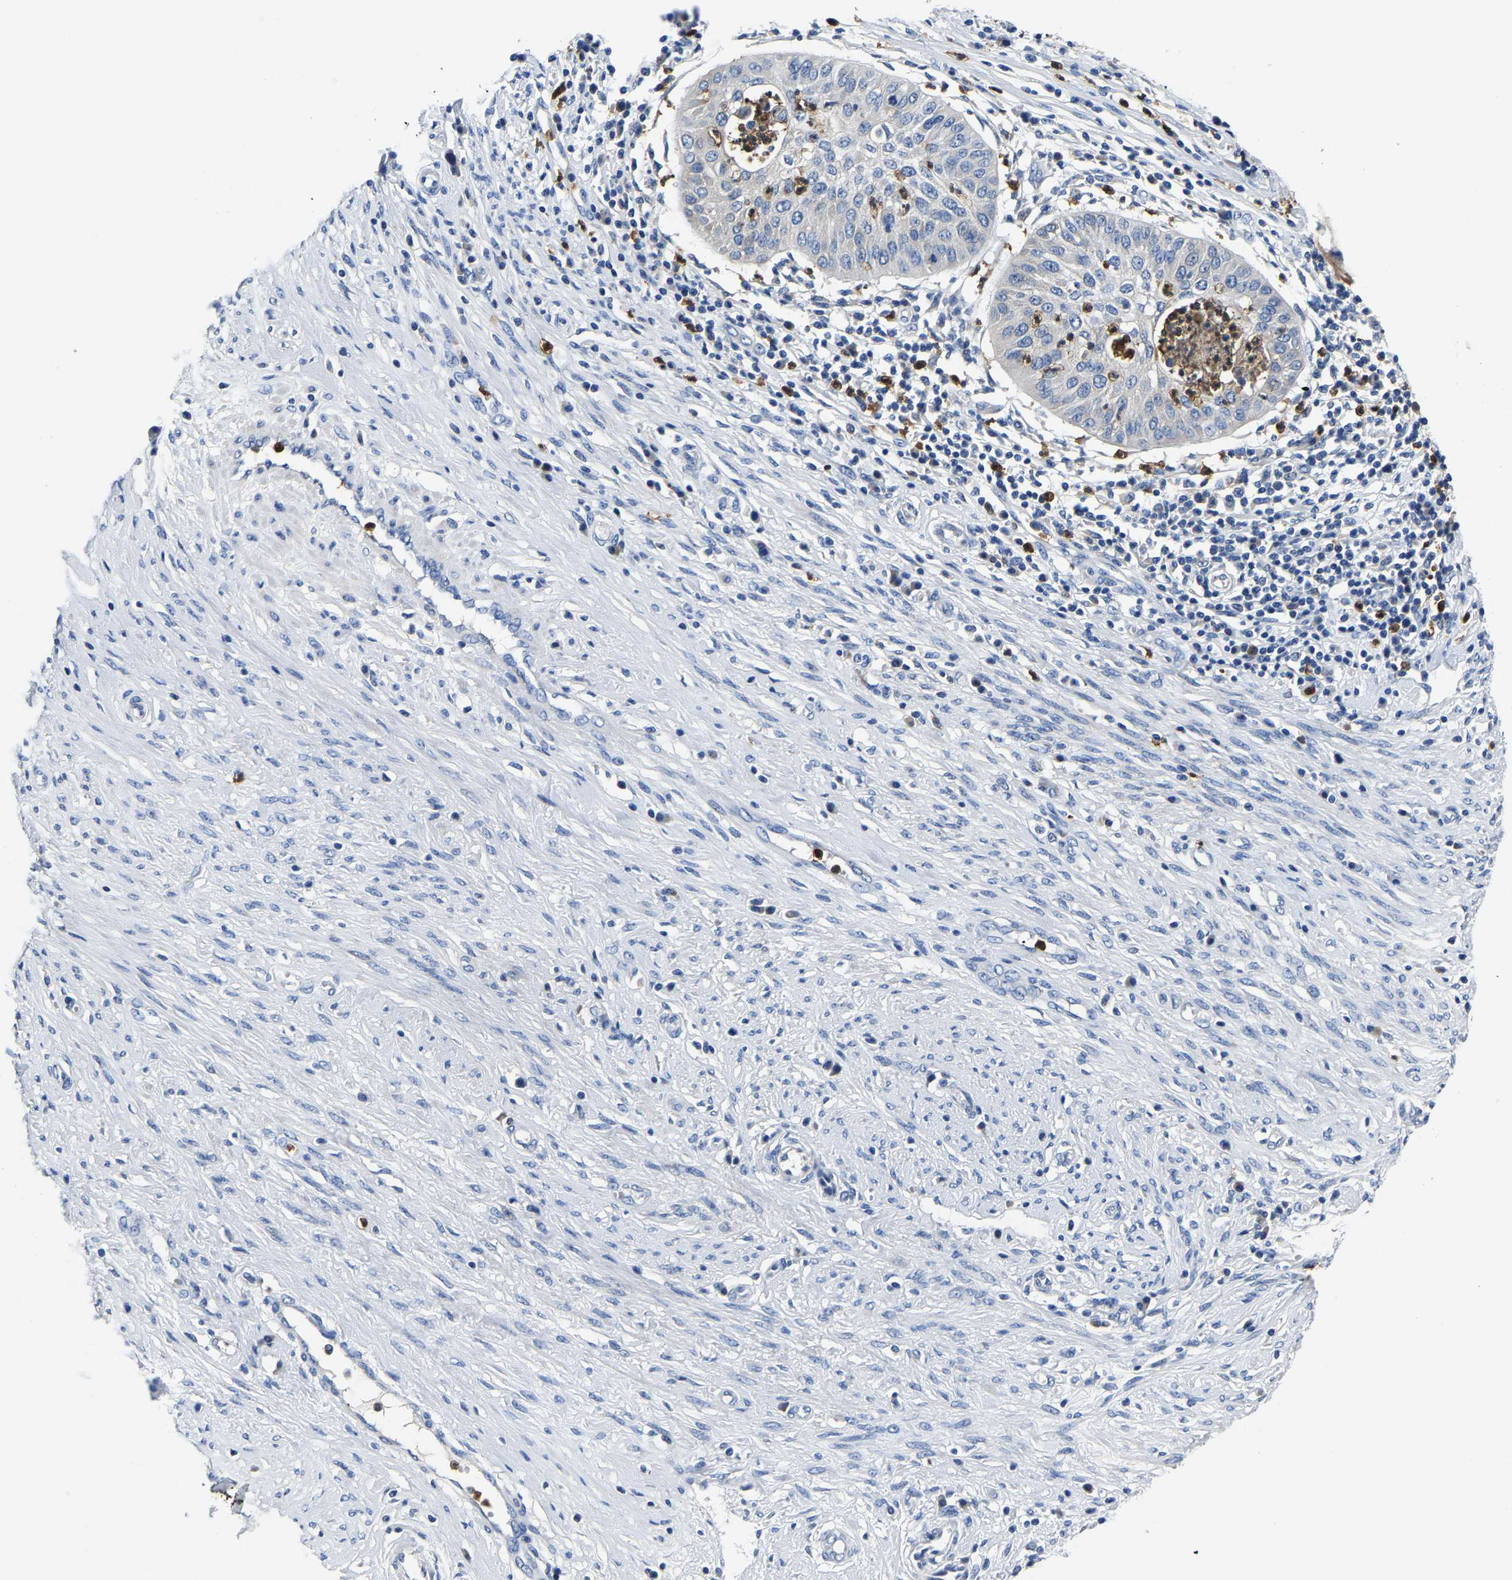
{"staining": {"intensity": "negative", "quantity": "none", "location": "none"}, "tissue": "cervical cancer", "cell_type": "Tumor cells", "image_type": "cancer", "snomed": [{"axis": "morphology", "description": "Normal tissue, NOS"}, {"axis": "morphology", "description": "Squamous cell carcinoma, NOS"}, {"axis": "topography", "description": "Cervix"}], "caption": "Micrograph shows no protein positivity in tumor cells of cervical cancer (squamous cell carcinoma) tissue.", "gene": "TOR1B", "patient": {"sex": "female", "age": 39}}